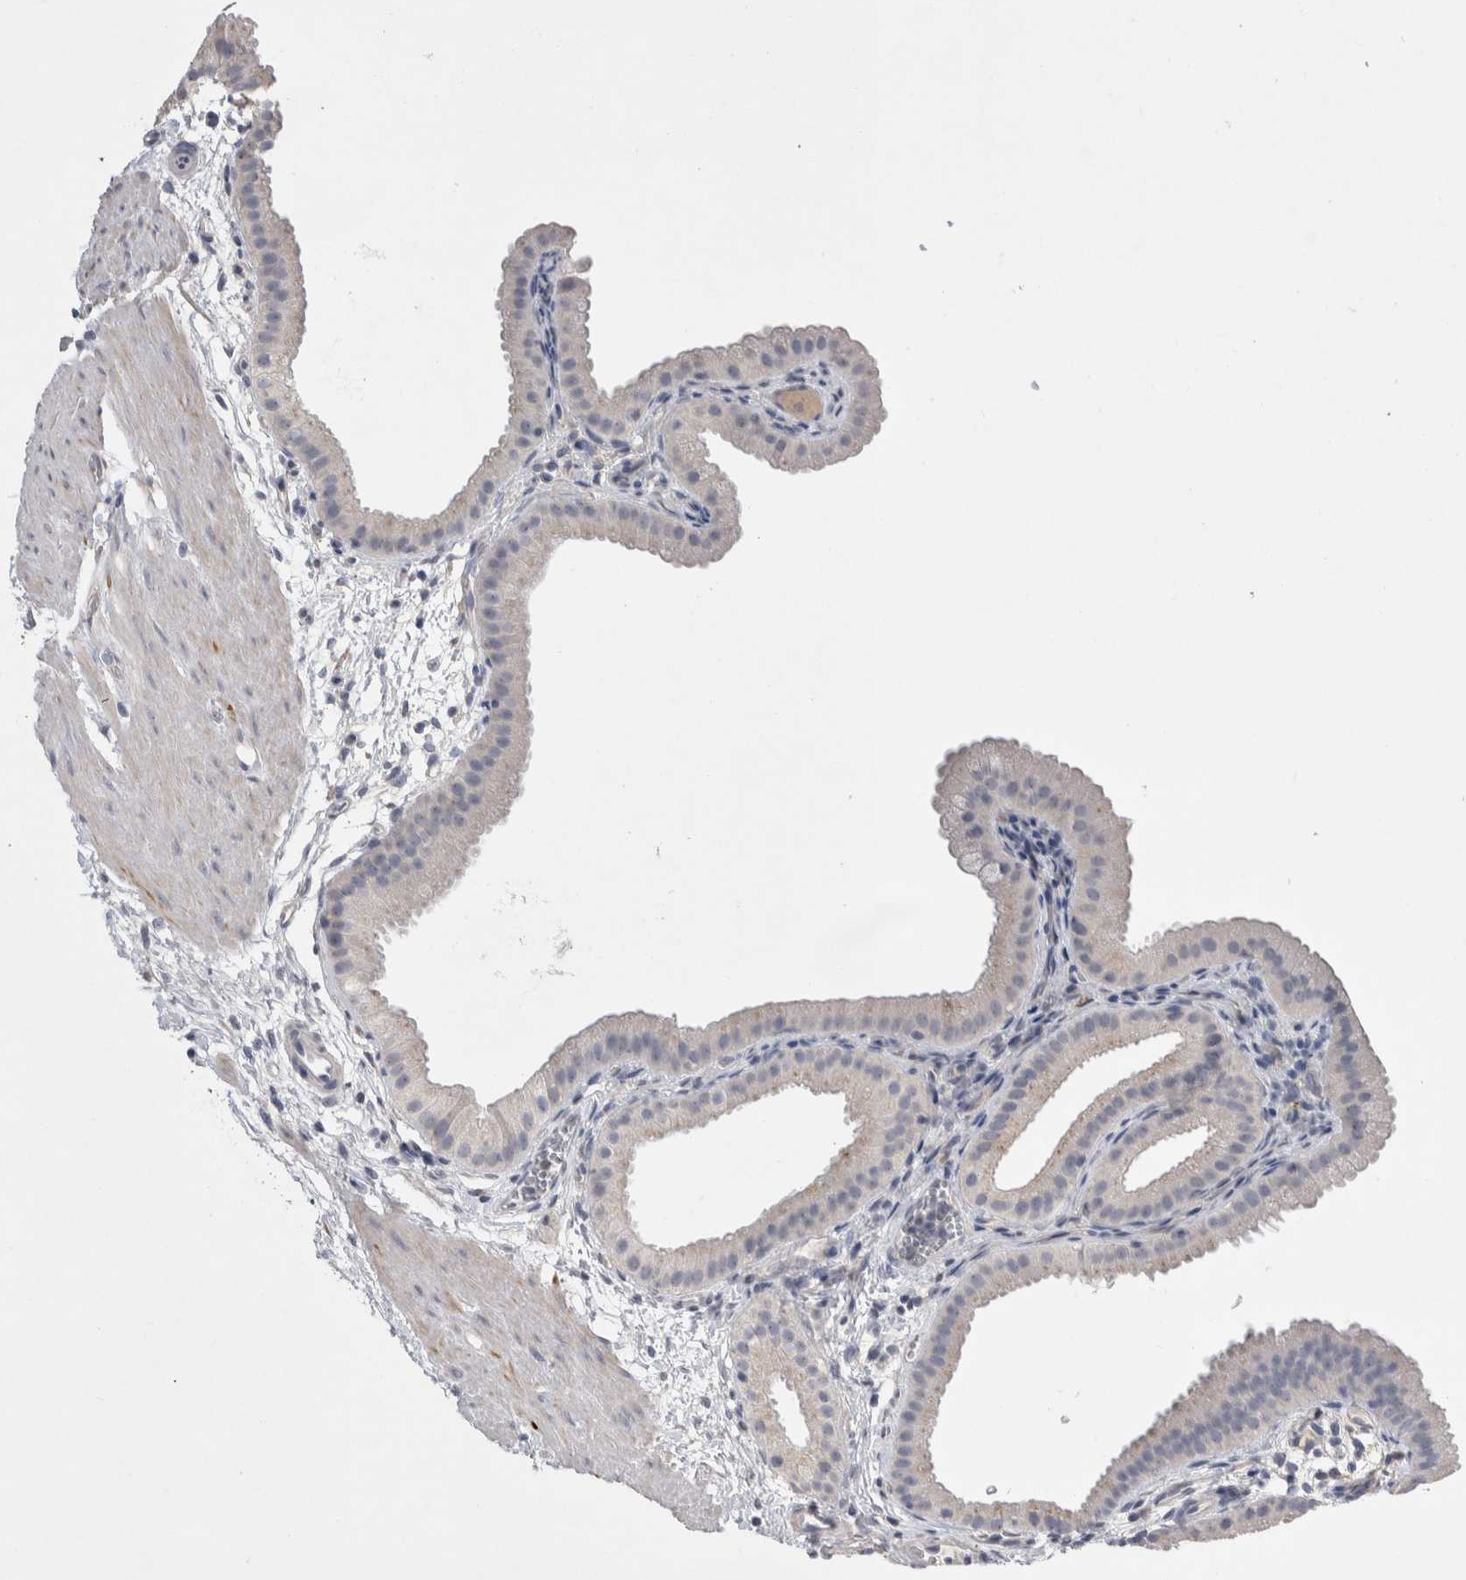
{"staining": {"intensity": "negative", "quantity": "none", "location": "none"}, "tissue": "gallbladder", "cell_type": "Glandular cells", "image_type": "normal", "snomed": [{"axis": "morphology", "description": "Normal tissue, NOS"}, {"axis": "topography", "description": "Gallbladder"}], "caption": "This is a histopathology image of immunohistochemistry (IHC) staining of normal gallbladder, which shows no expression in glandular cells.", "gene": "CEP131", "patient": {"sex": "female", "age": 64}}